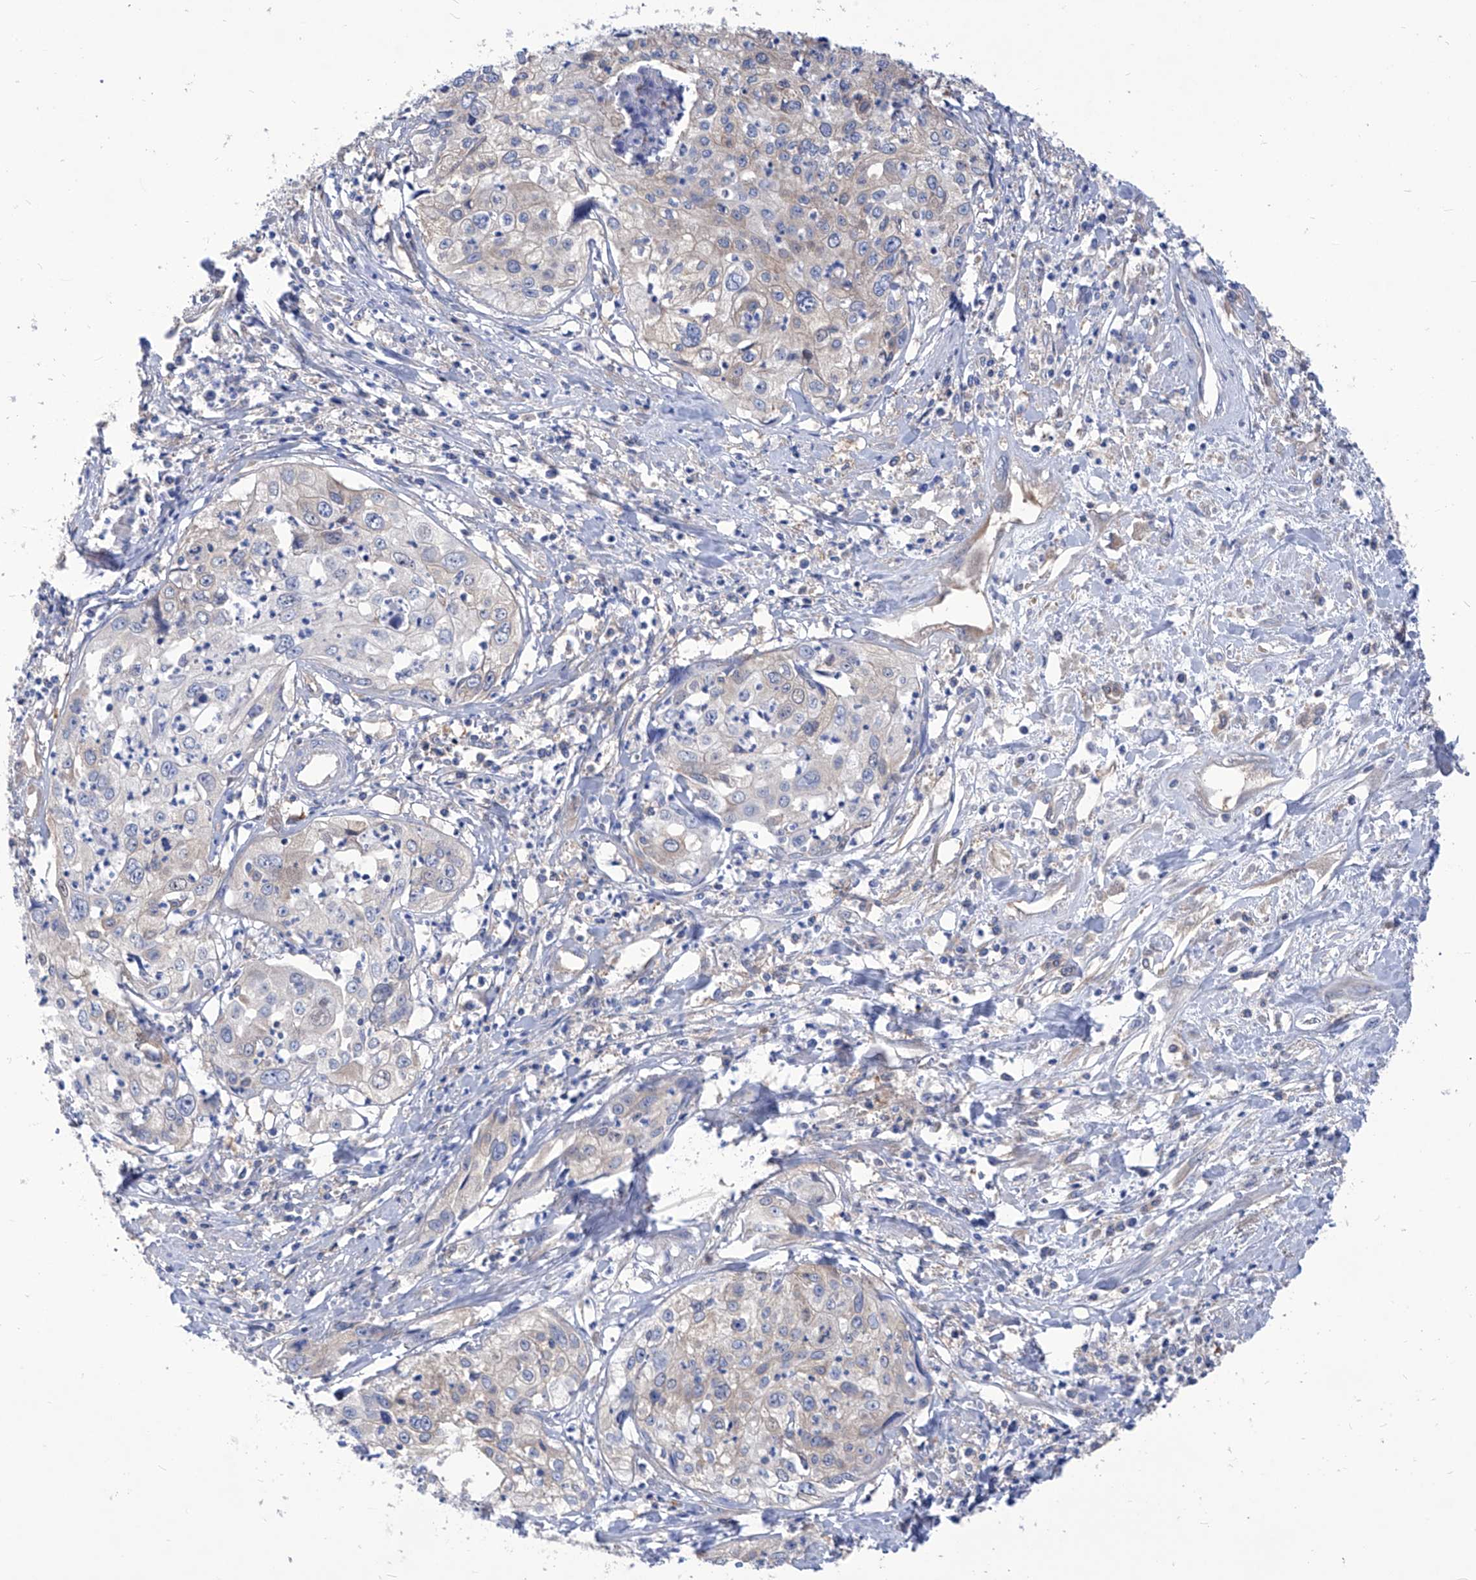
{"staining": {"intensity": "weak", "quantity": "25%-75%", "location": "cytoplasmic/membranous"}, "tissue": "cervical cancer", "cell_type": "Tumor cells", "image_type": "cancer", "snomed": [{"axis": "morphology", "description": "Squamous cell carcinoma, NOS"}, {"axis": "topography", "description": "Cervix"}], "caption": "This photomicrograph displays immunohistochemistry staining of cervical squamous cell carcinoma, with low weak cytoplasmic/membranous positivity in about 25%-75% of tumor cells.", "gene": "XPNPEP1", "patient": {"sex": "female", "age": 31}}